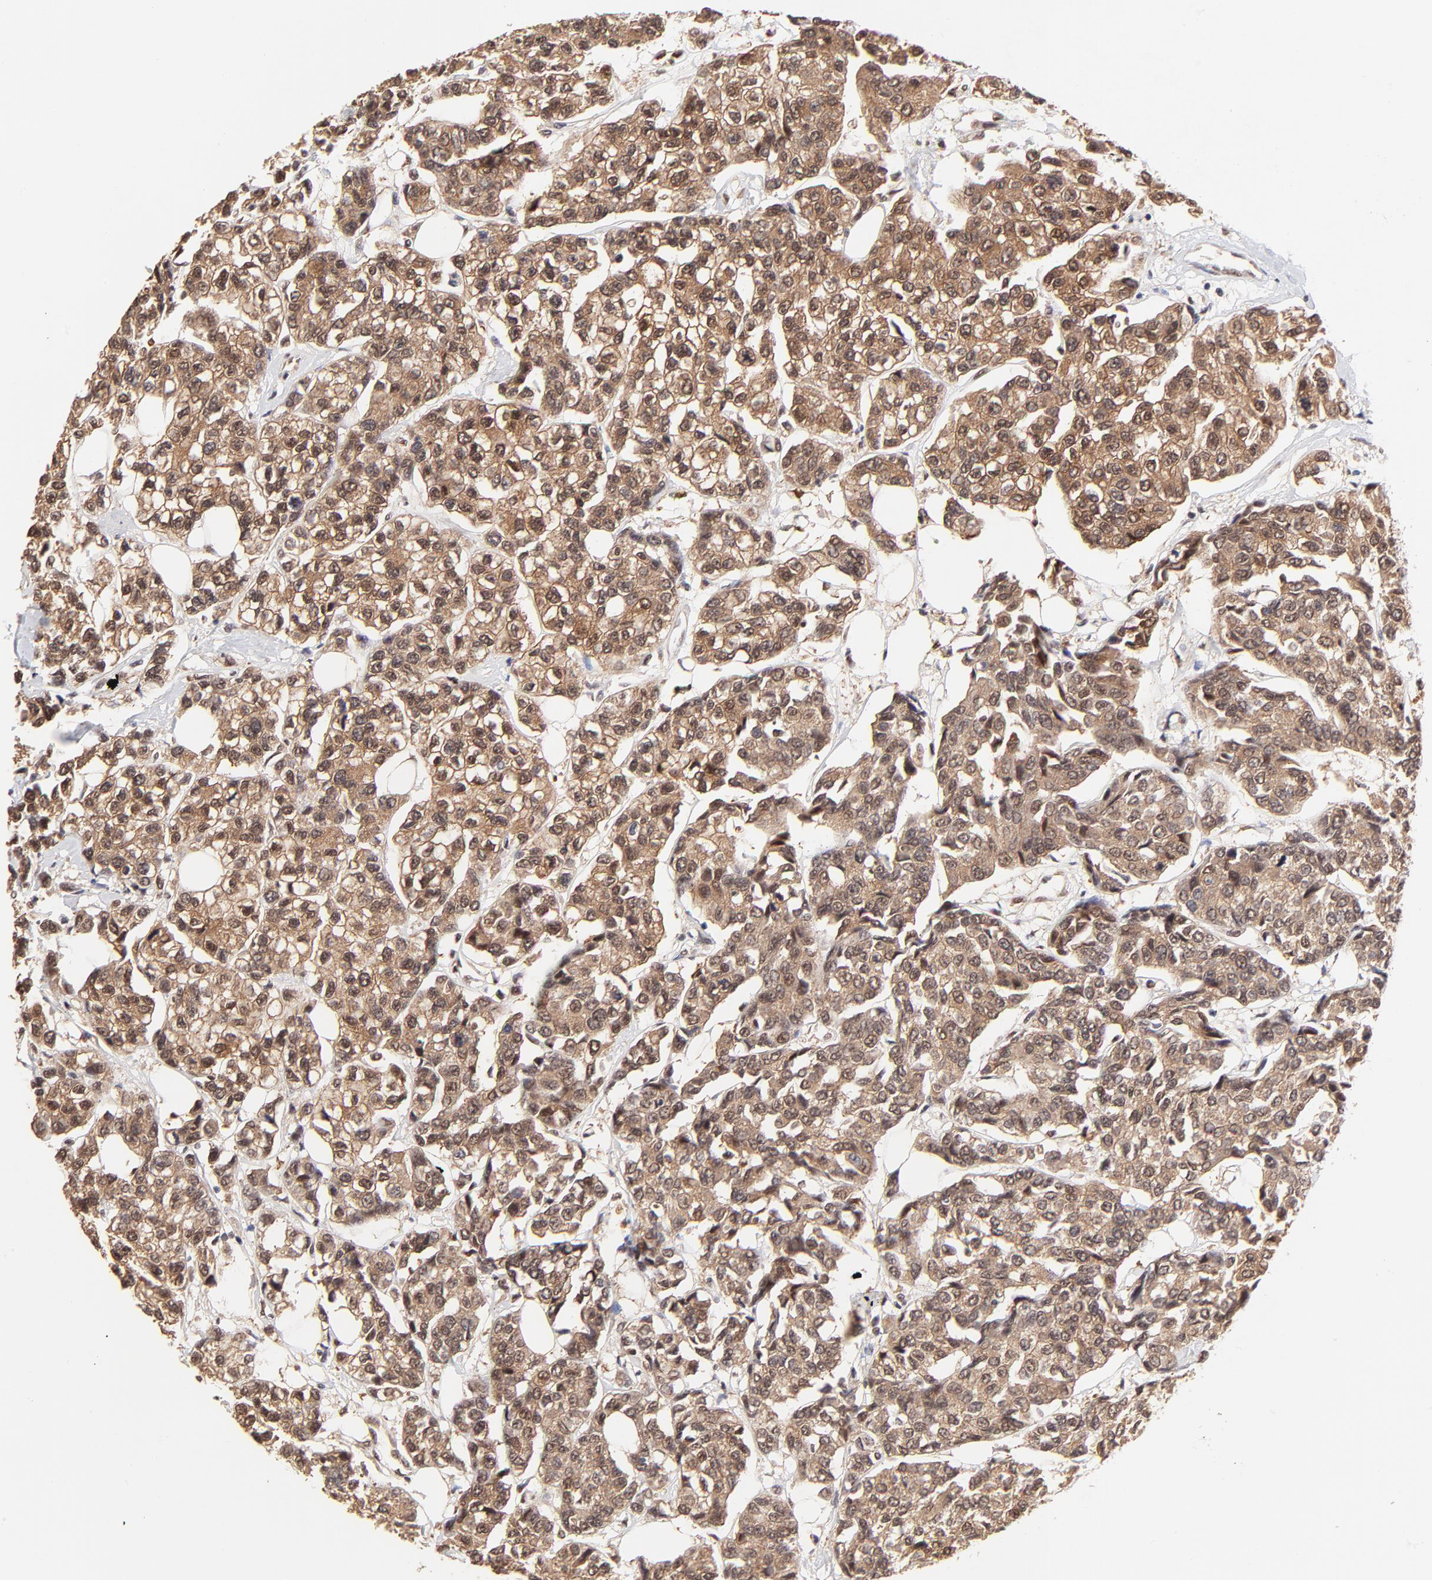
{"staining": {"intensity": "moderate", "quantity": ">75%", "location": "cytoplasmic/membranous,nuclear"}, "tissue": "breast cancer", "cell_type": "Tumor cells", "image_type": "cancer", "snomed": [{"axis": "morphology", "description": "Duct carcinoma"}, {"axis": "topography", "description": "Breast"}], "caption": "There is medium levels of moderate cytoplasmic/membranous and nuclear positivity in tumor cells of breast cancer (intraductal carcinoma), as demonstrated by immunohistochemical staining (brown color).", "gene": "PSMC4", "patient": {"sex": "female", "age": 51}}